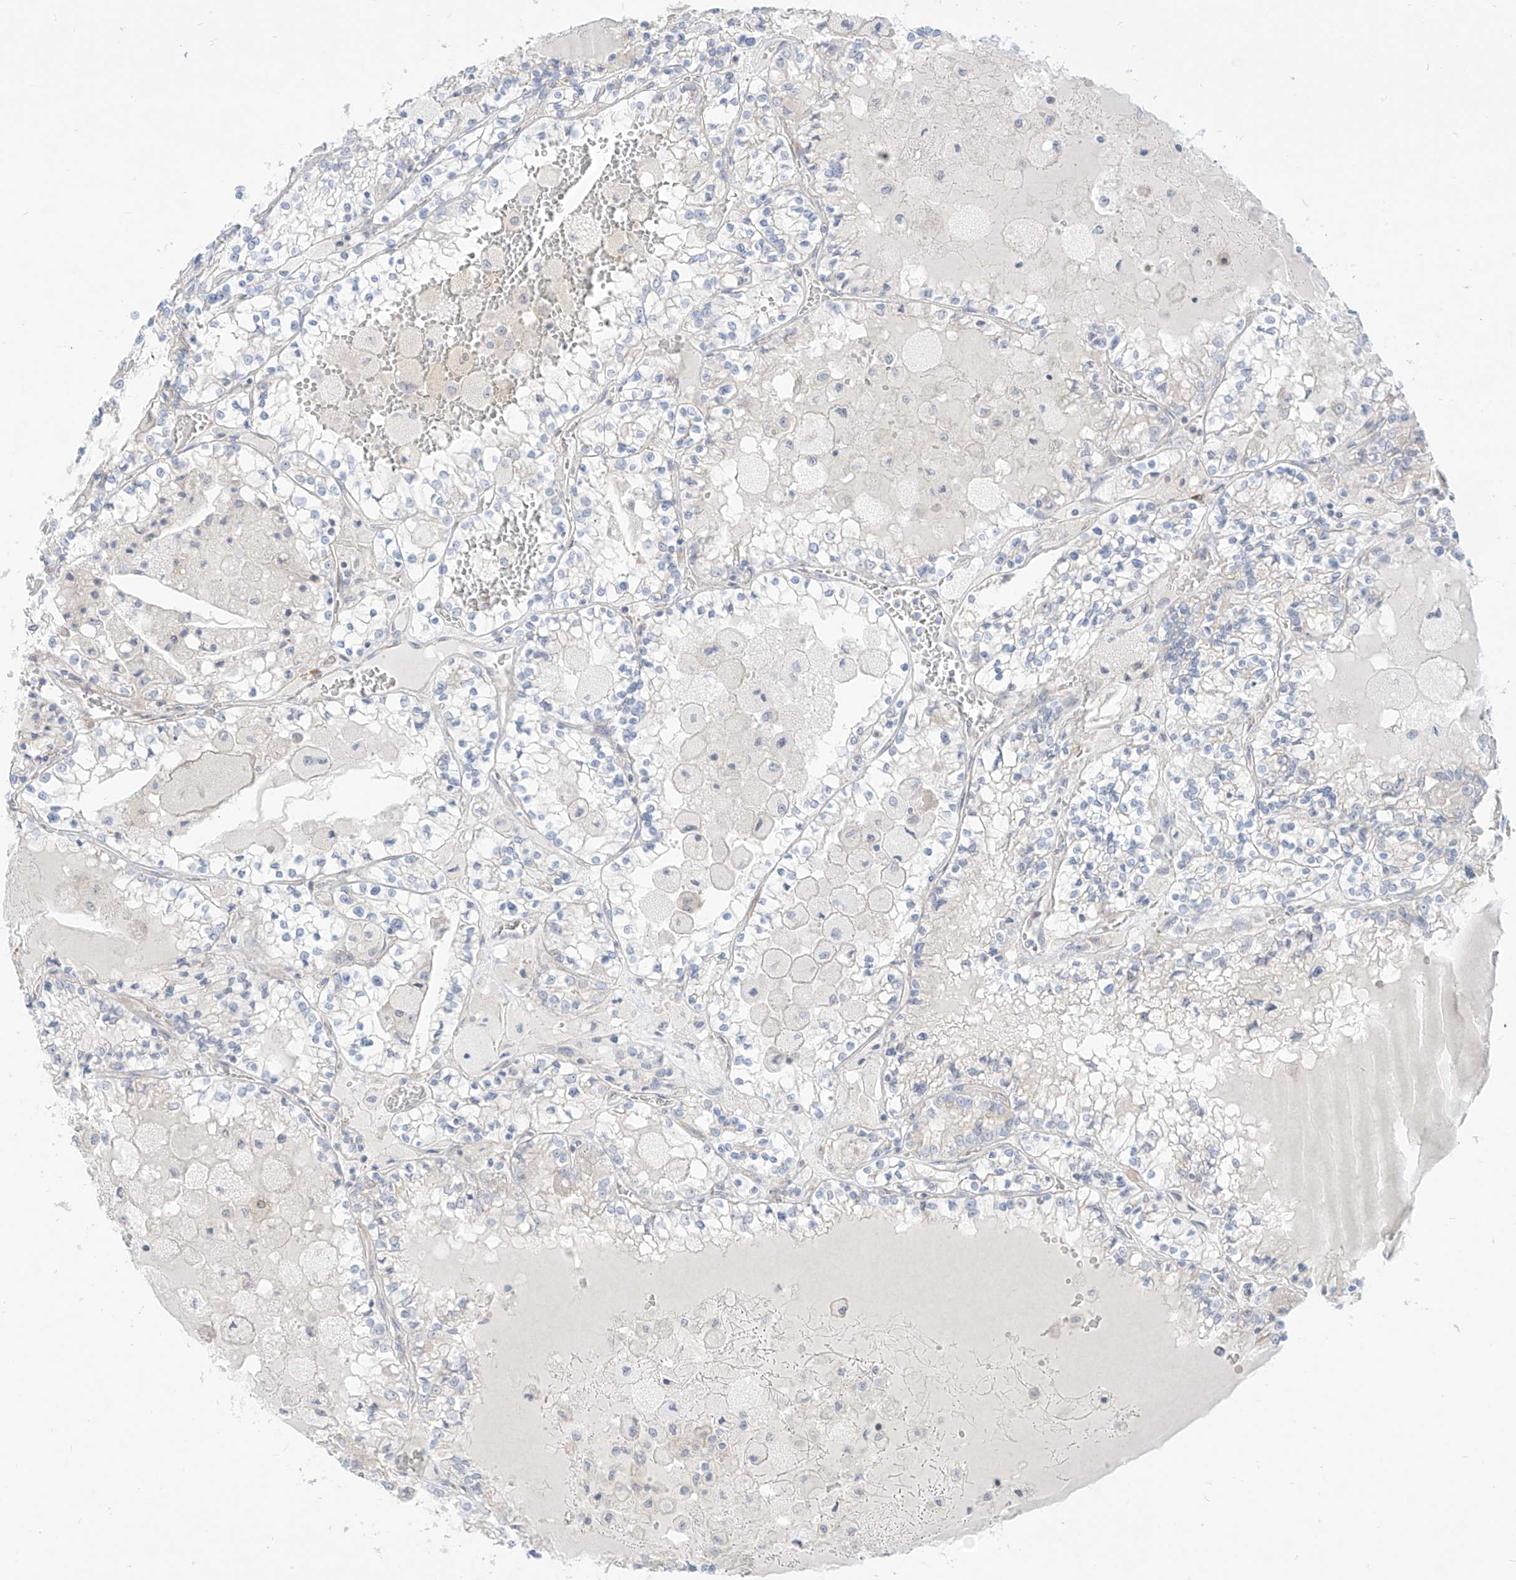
{"staining": {"intensity": "negative", "quantity": "none", "location": "none"}, "tissue": "renal cancer", "cell_type": "Tumor cells", "image_type": "cancer", "snomed": [{"axis": "morphology", "description": "Adenocarcinoma, NOS"}, {"axis": "topography", "description": "Kidney"}], "caption": "High power microscopy micrograph of an immunohistochemistry photomicrograph of adenocarcinoma (renal), revealing no significant staining in tumor cells.", "gene": "SYTL3", "patient": {"sex": "female", "age": 56}}